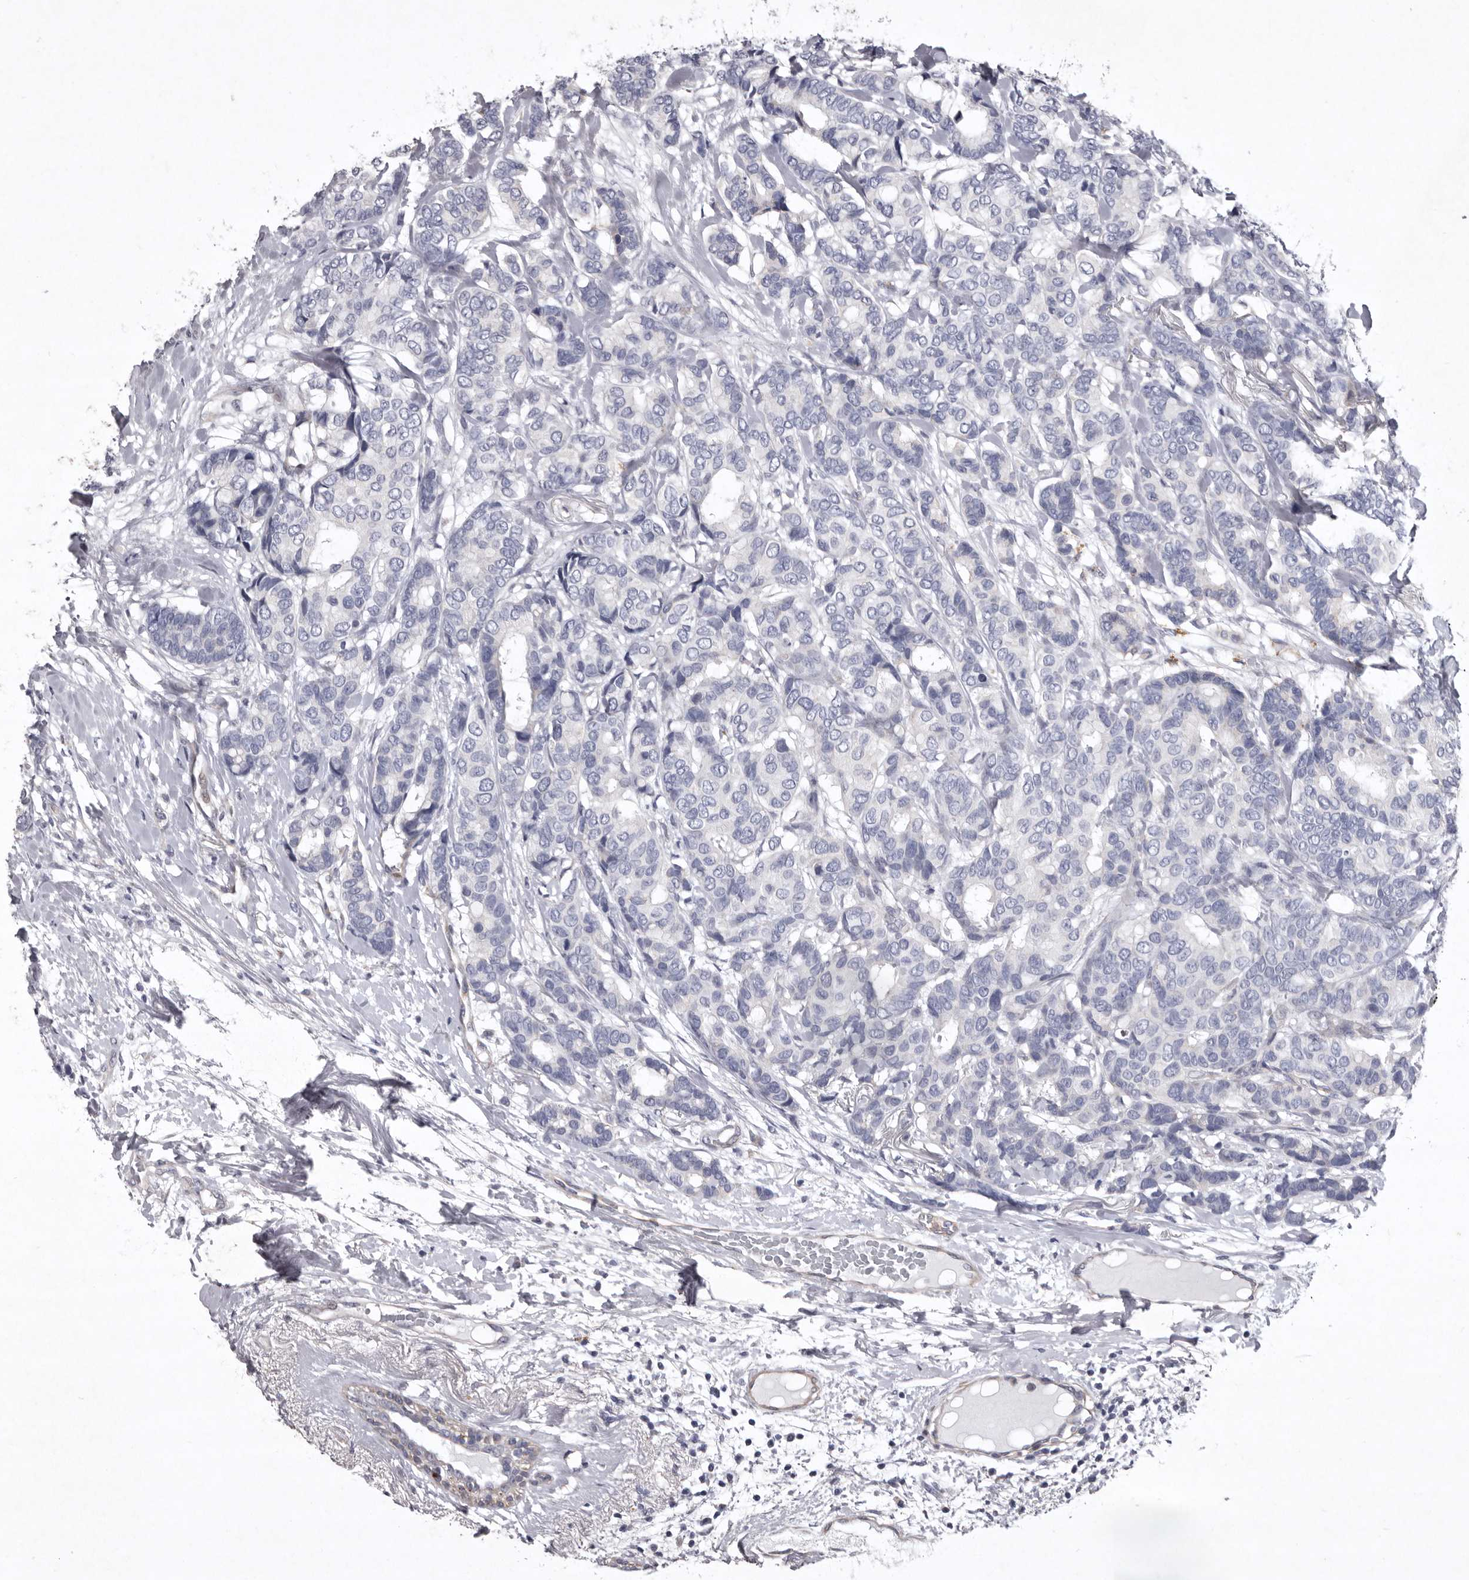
{"staining": {"intensity": "negative", "quantity": "none", "location": "none"}, "tissue": "breast cancer", "cell_type": "Tumor cells", "image_type": "cancer", "snomed": [{"axis": "morphology", "description": "Duct carcinoma"}, {"axis": "topography", "description": "Breast"}], "caption": "Immunohistochemical staining of human intraductal carcinoma (breast) exhibits no significant positivity in tumor cells.", "gene": "NKAIN4", "patient": {"sex": "female", "age": 87}}